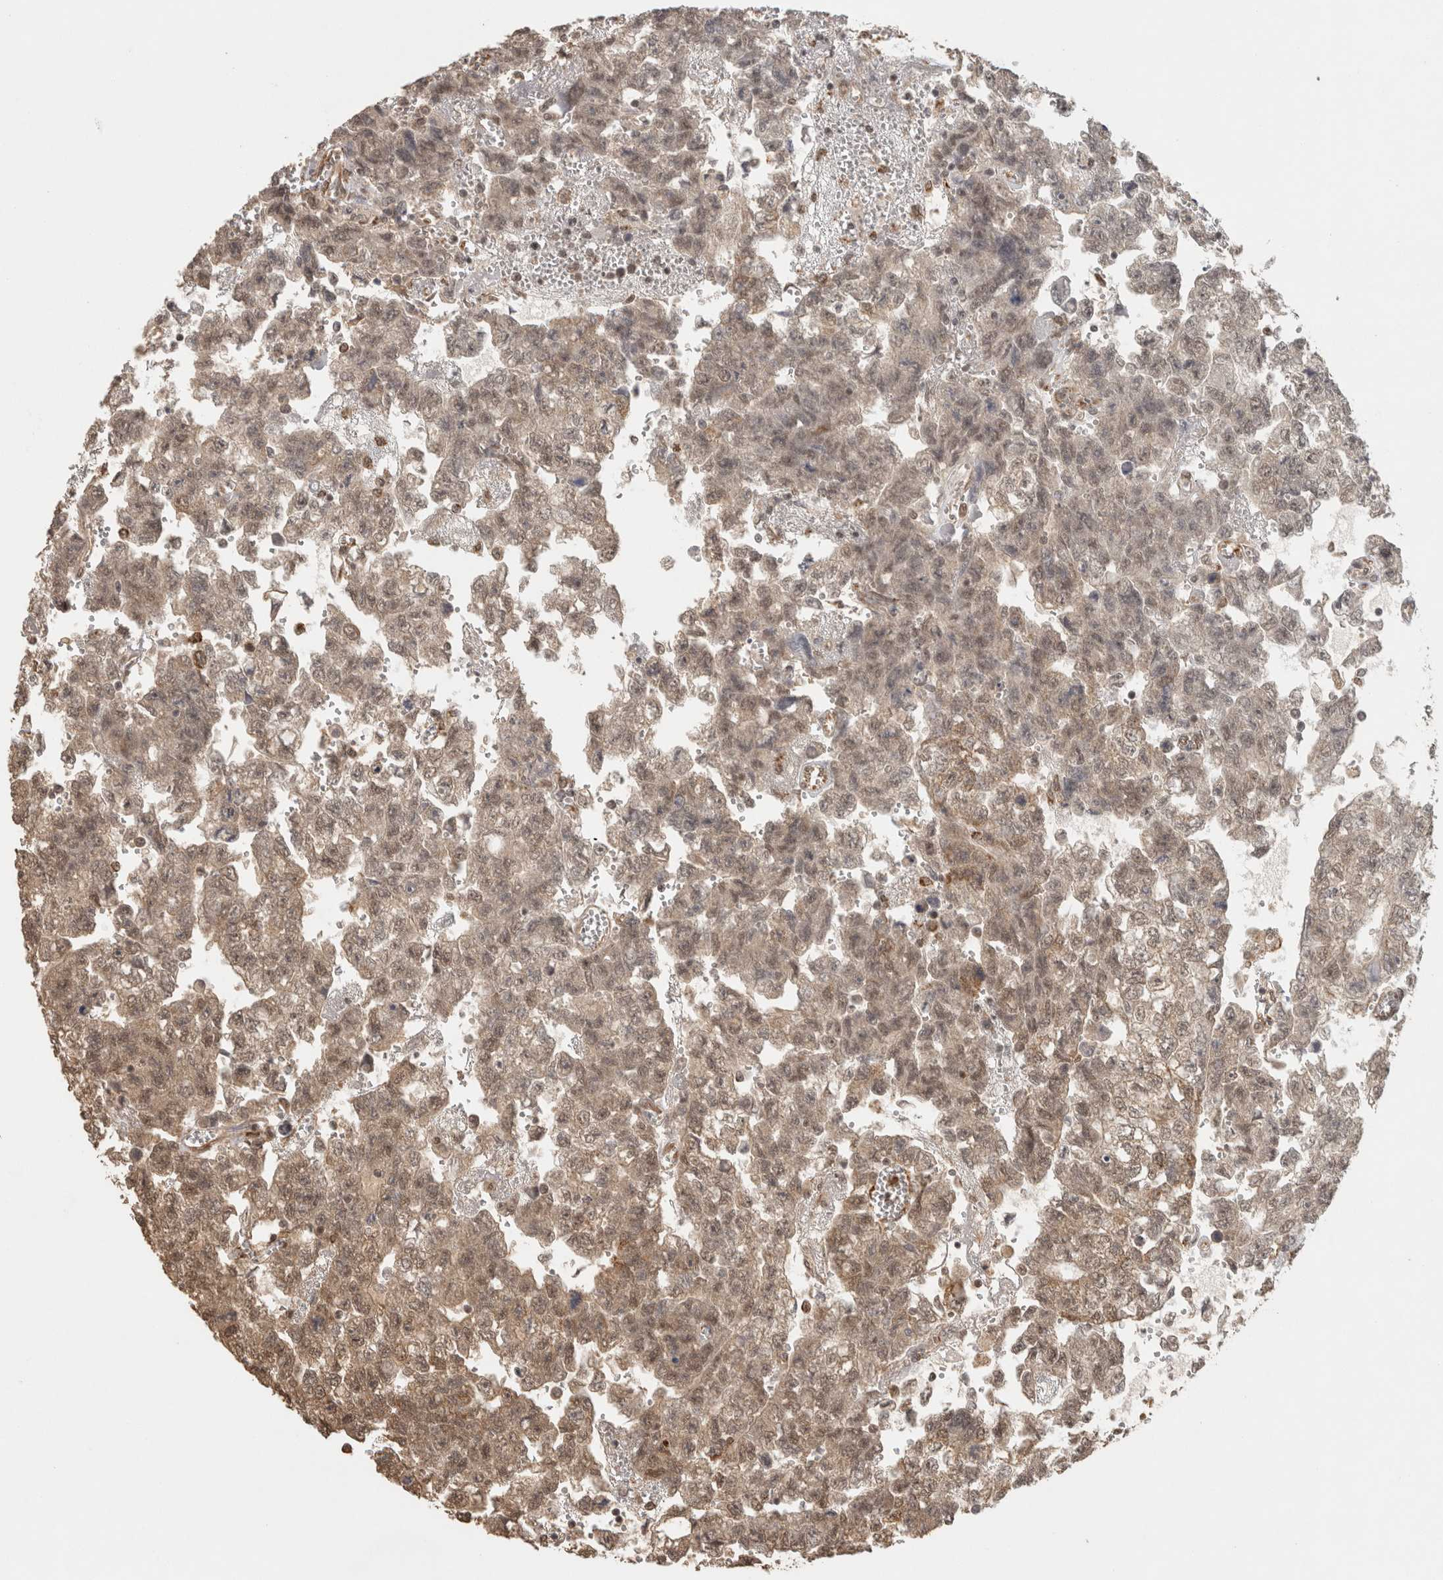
{"staining": {"intensity": "weak", "quantity": ">75%", "location": "cytoplasmic/membranous,nuclear"}, "tissue": "testis cancer", "cell_type": "Tumor cells", "image_type": "cancer", "snomed": [{"axis": "morphology", "description": "Seminoma, NOS"}, {"axis": "morphology", "description": "Carcinoma, Embryonal, NOS"}, {"axis": "topography", "description": "Testis"}], "caption": "There is low levels of weak cytoplasmic/membranous and nuclear positivity in tumor cells of embryonal carcinoma (testis), as demonstrated by immunohistochemical staining (brown color).", "gene": "BNIP3L", "patient": {"sex": "male", "age": 38}}